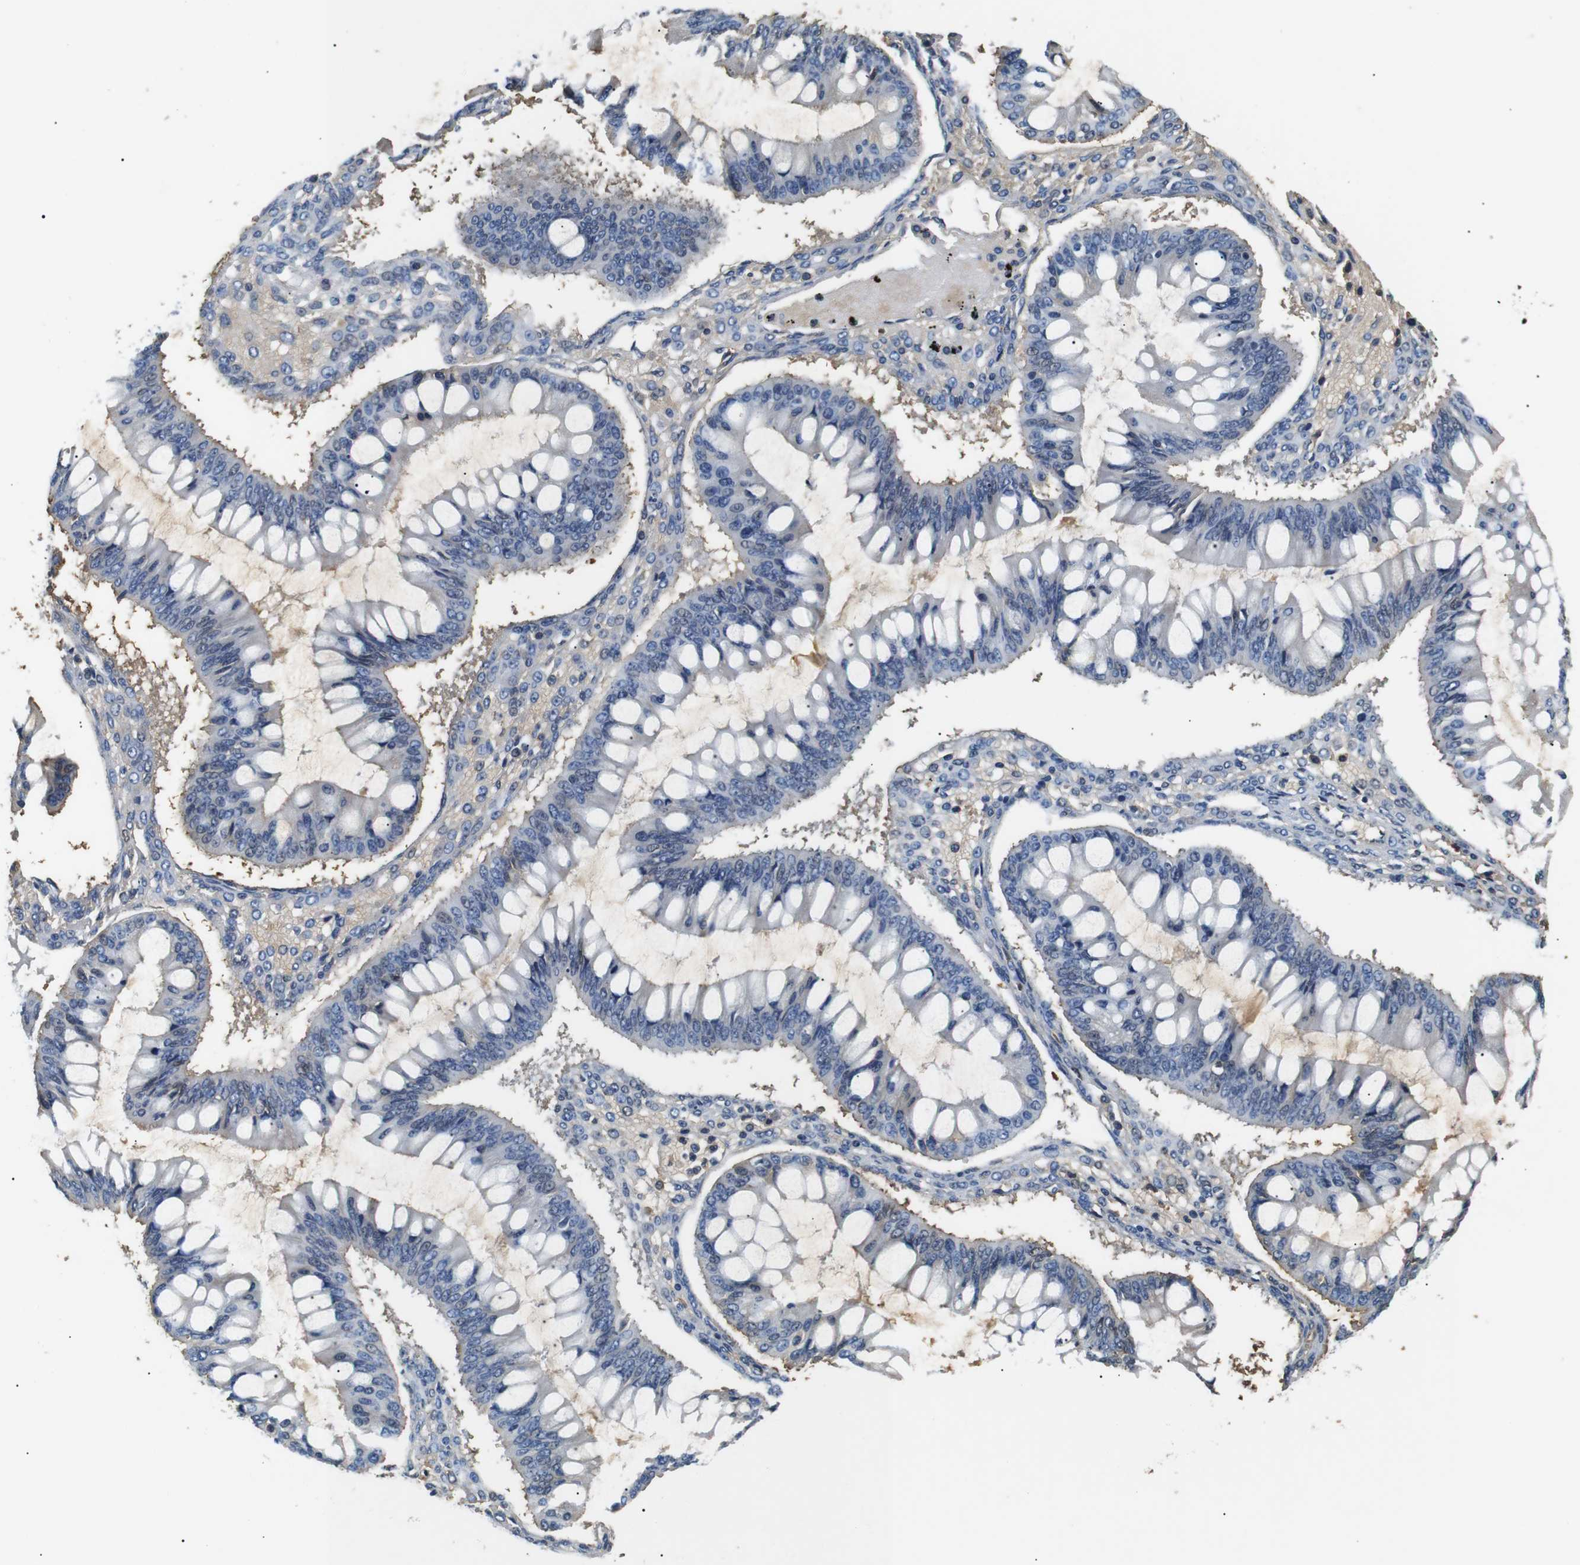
{"staining": {"intensity": "moderate", "quantity": "<25%", "location": "cytoplasmic/membranous"}, "tissue": "ovarian cancer", "cell_type": "Tumor cells", "image_type": "cancer", "snomed": [{"axis": "morphology", "description": "Cystadenocarcinoma, mucinous, NOS"}, {"axis": "topography", "description": "Ovary"}], "caption": "Approximately <25% of tumor cells in mucinous cystadenocarcinoma (ovarian) show moderate cytoplasmic/membranous protein positivity as visualized by brown immunohistochemical staining.", "gene": "LHCGR", "patient": {"sex": "female", "age": 73}}